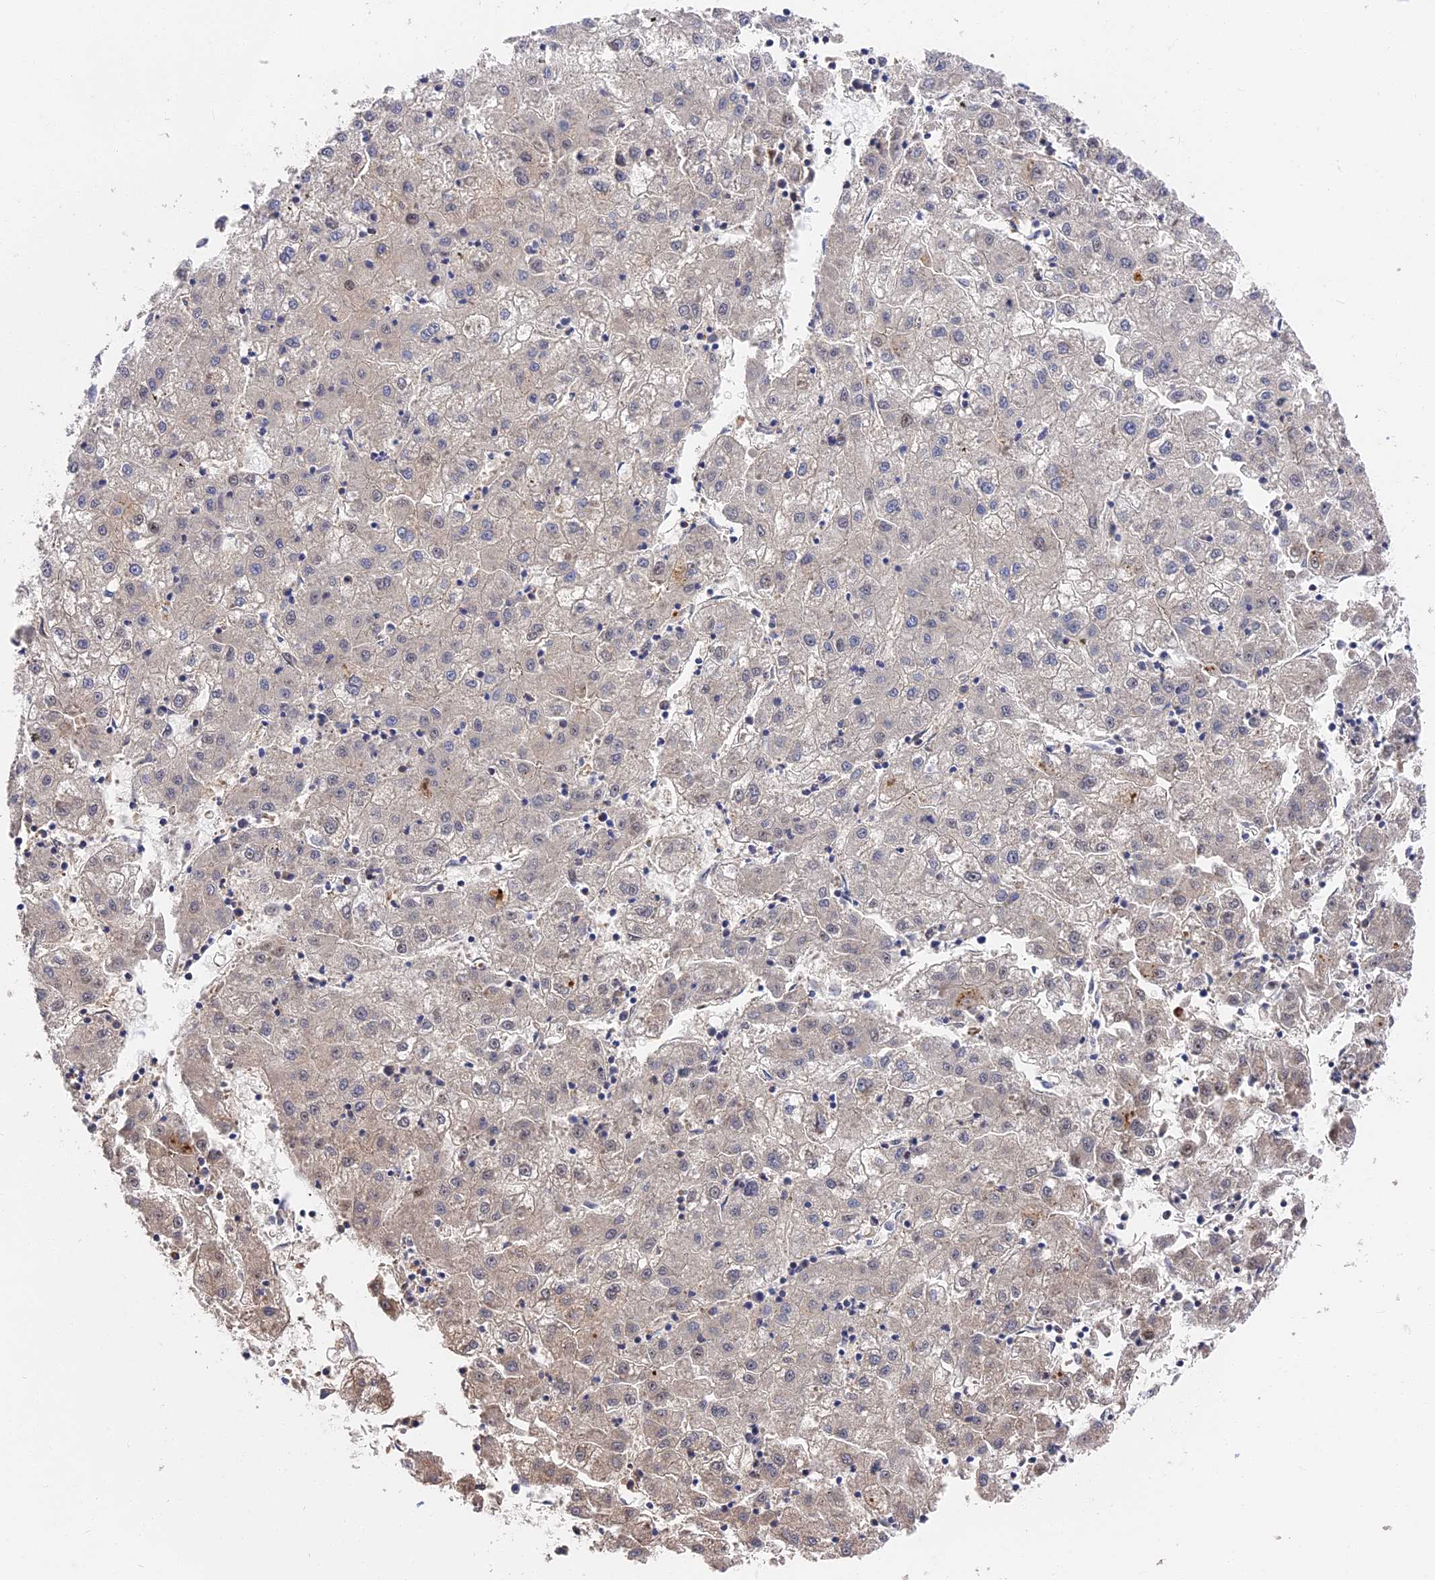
{"staining": {"intensity": "negative", "quantity": "none", "location": "none"}, "tissue": "liver cancer", "cell_type": "Tumor cells", "image_type": "cancer", "snomed": [{"axis": "morphology", "description": "Carcinoma, Hepatocellular, NOS"}, {"axis": "topography", "description": "Liver"}], "caption": "IHC micrograph of neoplastic tissue: liver cancer stained with DAB exhibits no significant protein expression in tumor cells. (Brightfield microscopy of DAB immunohistochemistry (IHC) at high magnification).", "gene": "CCDC113", "patient": {"sex": "male", "age": 72}}